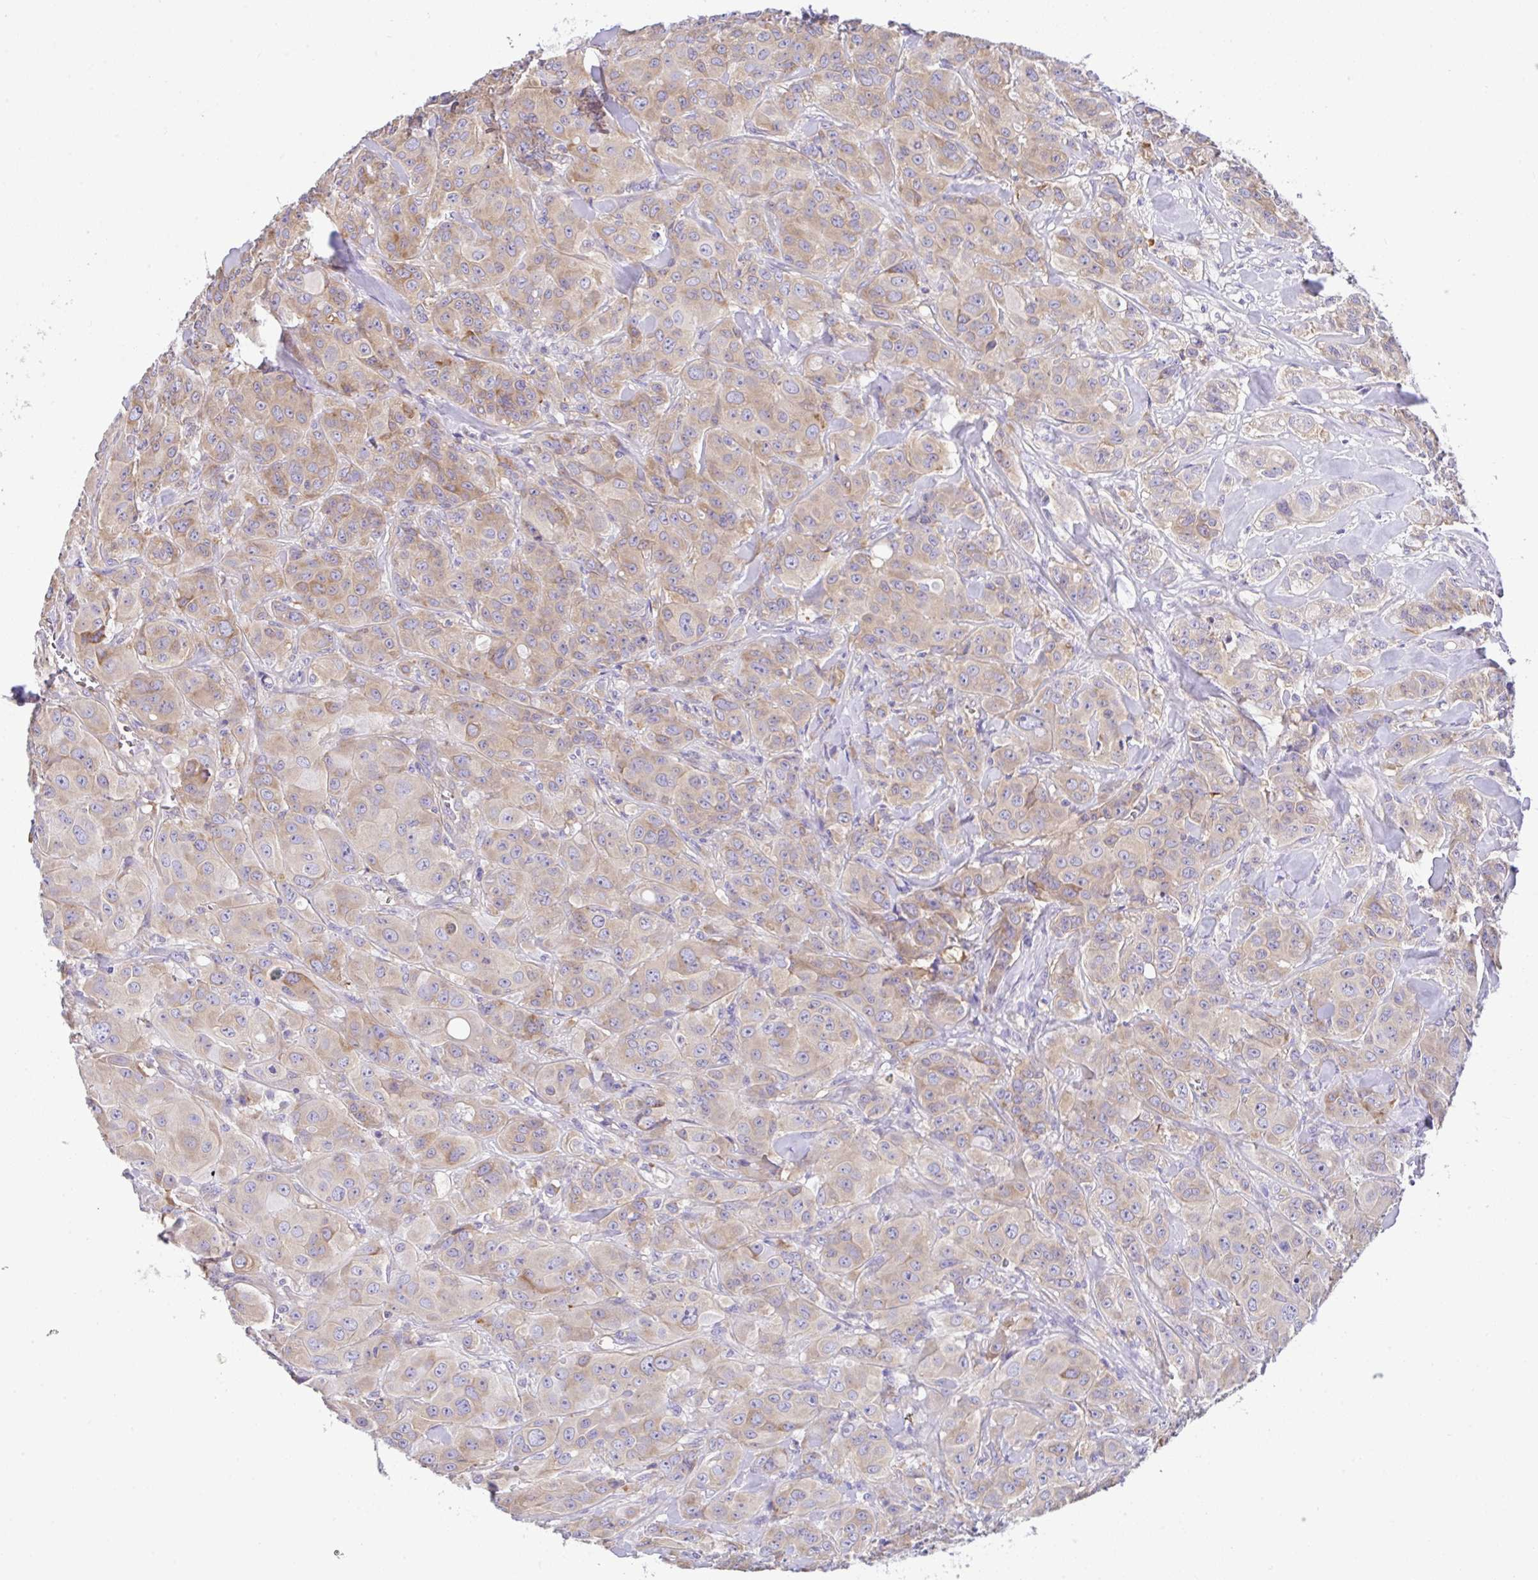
{"staining": {"intensity": "weak", "quantity": "25%-75%", "location": "cytoplasmic/membranous"}, "tissue": "breast cancer", "cell_type": "Tumor cells", "image_type": "cancer", "snomed": [{"axis": "morphology", "description": "Normal tissue, NOS"}, {"axis": "morphology", "description": "Duct carcinoma"}, {"axis": "topography", "description": "Breast"}], "caption": "Weak cytoplasmic/membranous staining for a protein is seen in approximately 25%-75% of tumor cells of infiltrating ductal carcinoma (breast) using immunohistochemistry.", "gene": "GFPT2", "patient": {"sex": "female", "age": 43}}